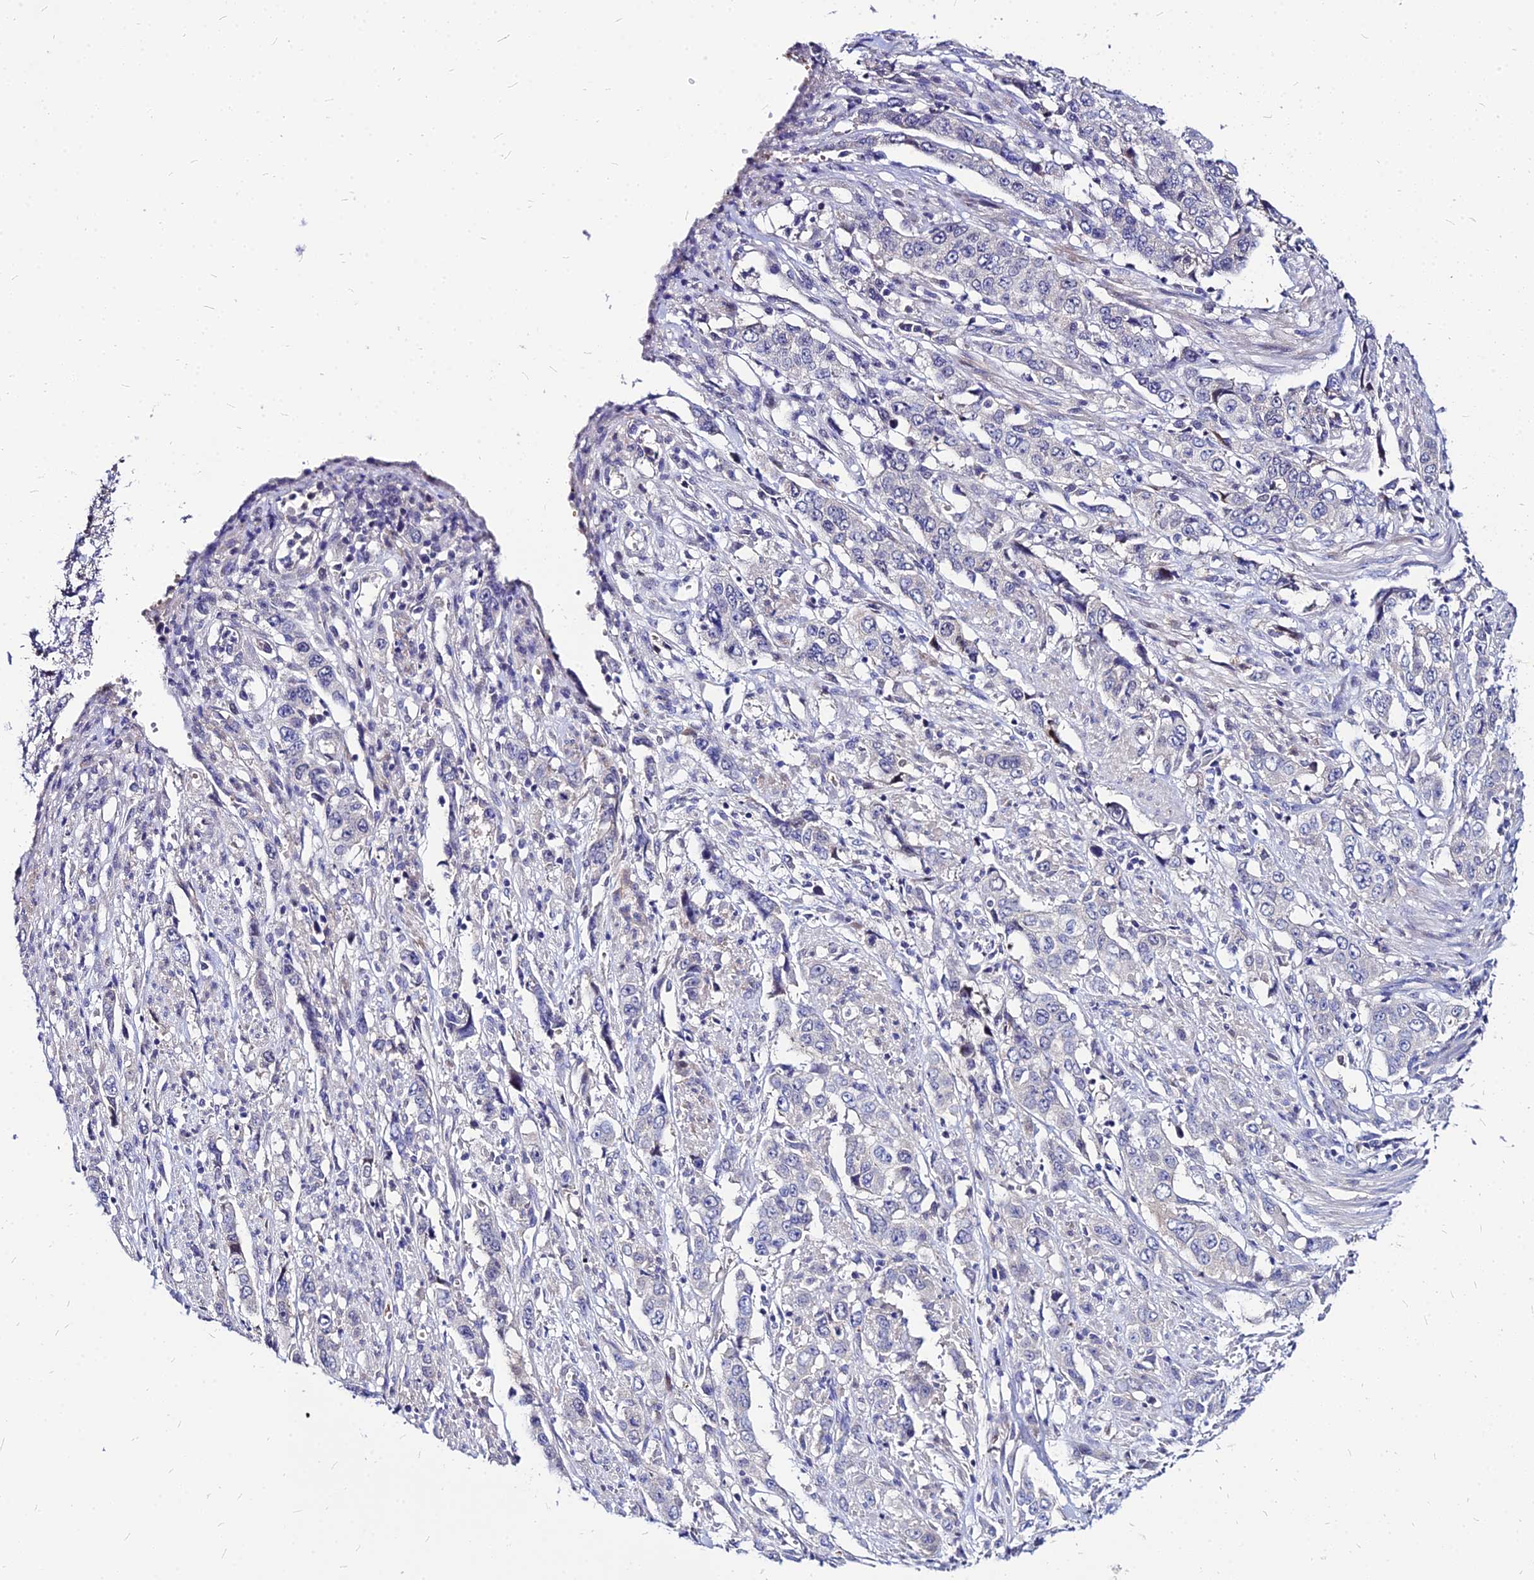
{"staining": {"intensity": "negative", "quantity": "none", "location": "none"}, "tissue": "stomach cancer", "cell_type": "Tumor cells", "image_type": "cancer", "snomed": [{"axis": "morphology", "description": "Adenocarcinoma, NOS"}, {"axis": "topography", "description": "Stomach, upper"}], "caption": "This is an immunohistochemistry (IHC) histopathology image of human adenocarcinoma (stomach). There is no expression in tumor cells.", "gene": "ACSM6", "patient": {"sex": "male", "age": 62}}